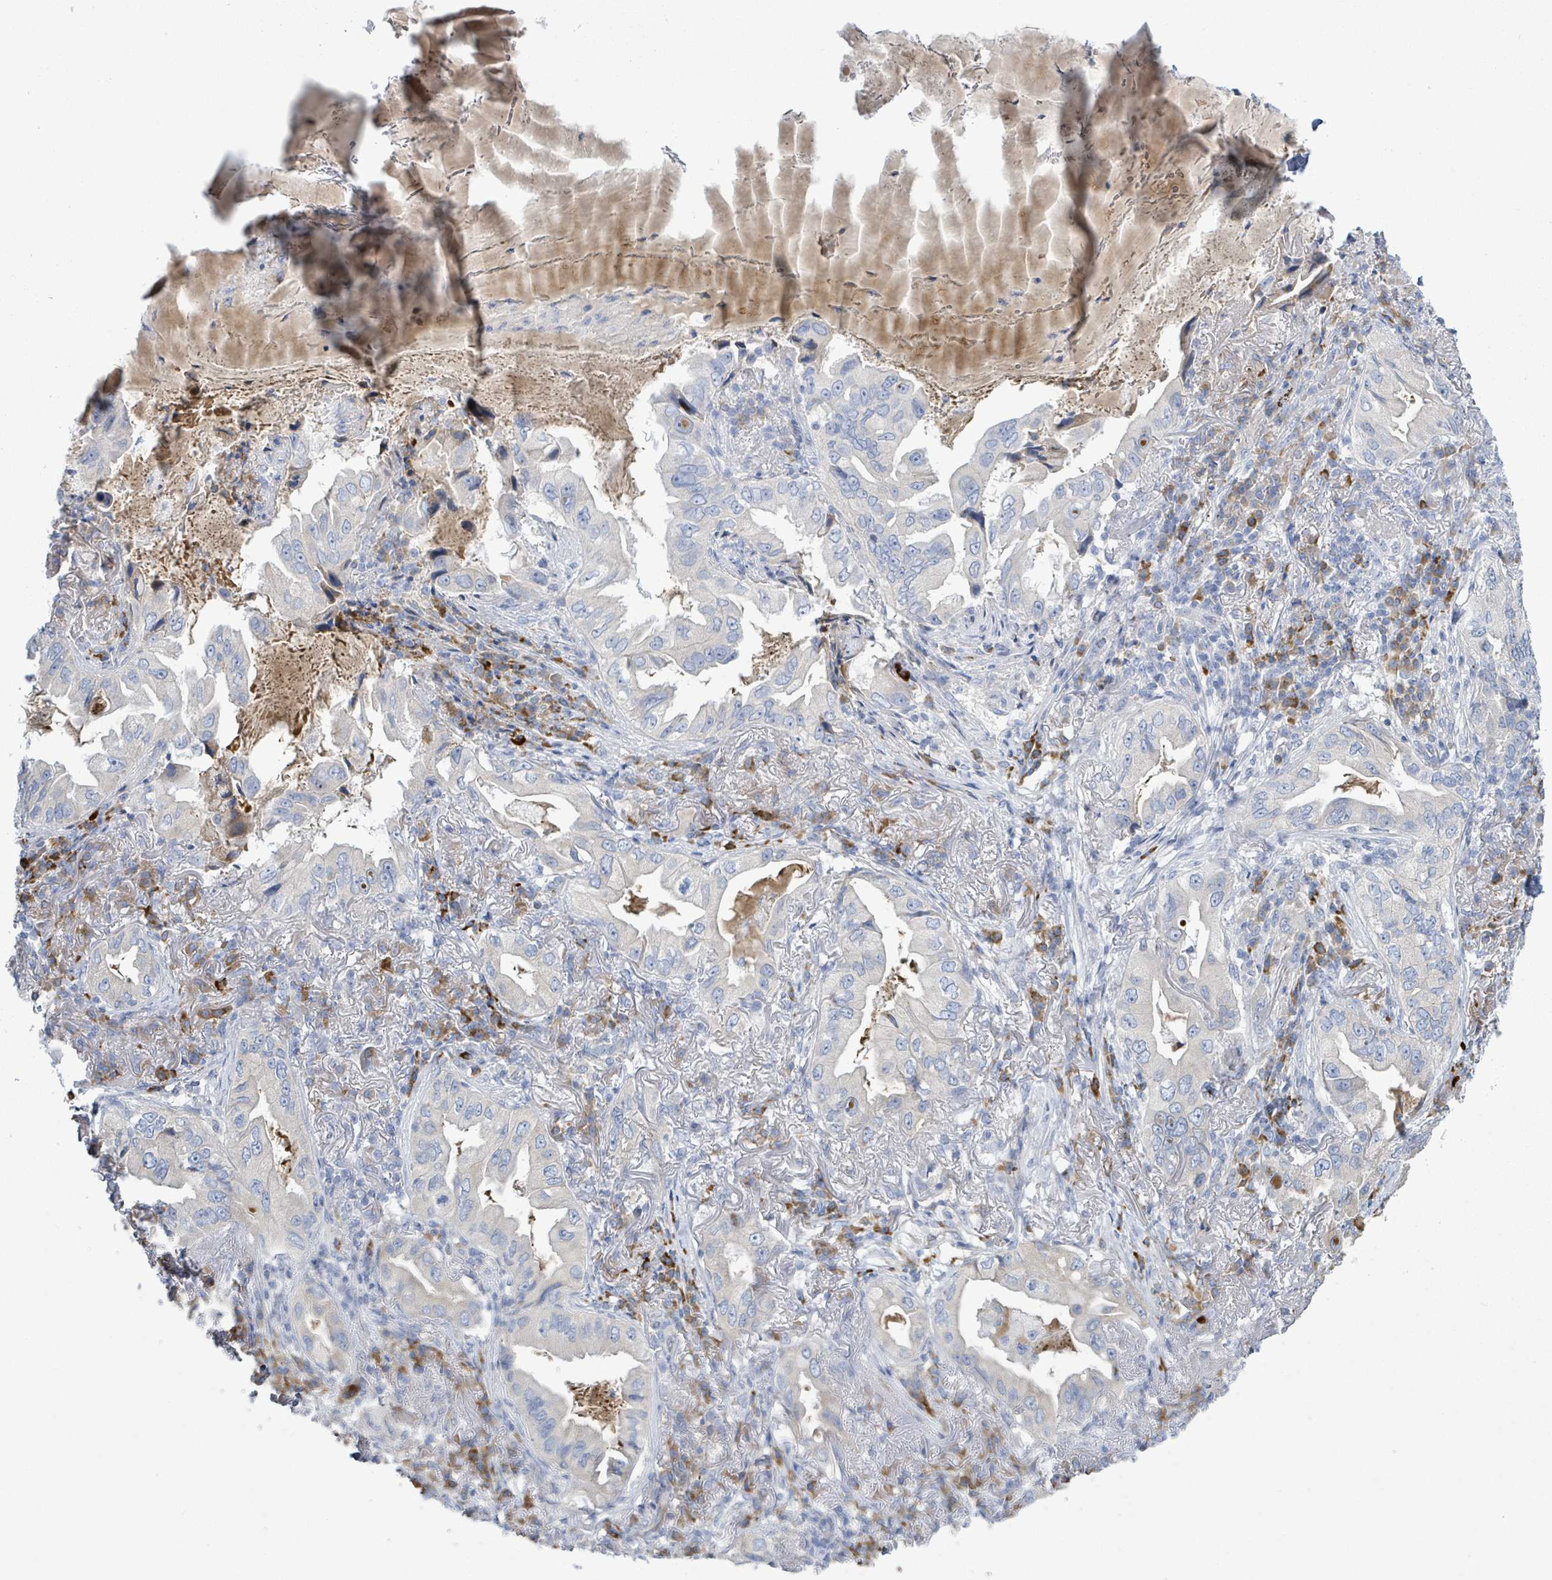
{"staining": {"intensity": "negative", "quantity": "none", "location": "none"}, "tissue": "lung cancer", "cell_type": "Tumor cells", "image_type": "cancer", "snomed": [{"axis": "morphology", "description": "Adenocarcinoma, NOS"}, {"axis": "topography", "description": "Lung"}], "caption": "Lung cancer (adenocarcinoma) stained for a protein using immunohistochemistry (IHC) shows no positivity tumor cells.", "gene": "SIRPB1", "patient": {"sex": "female", "age": 69}}